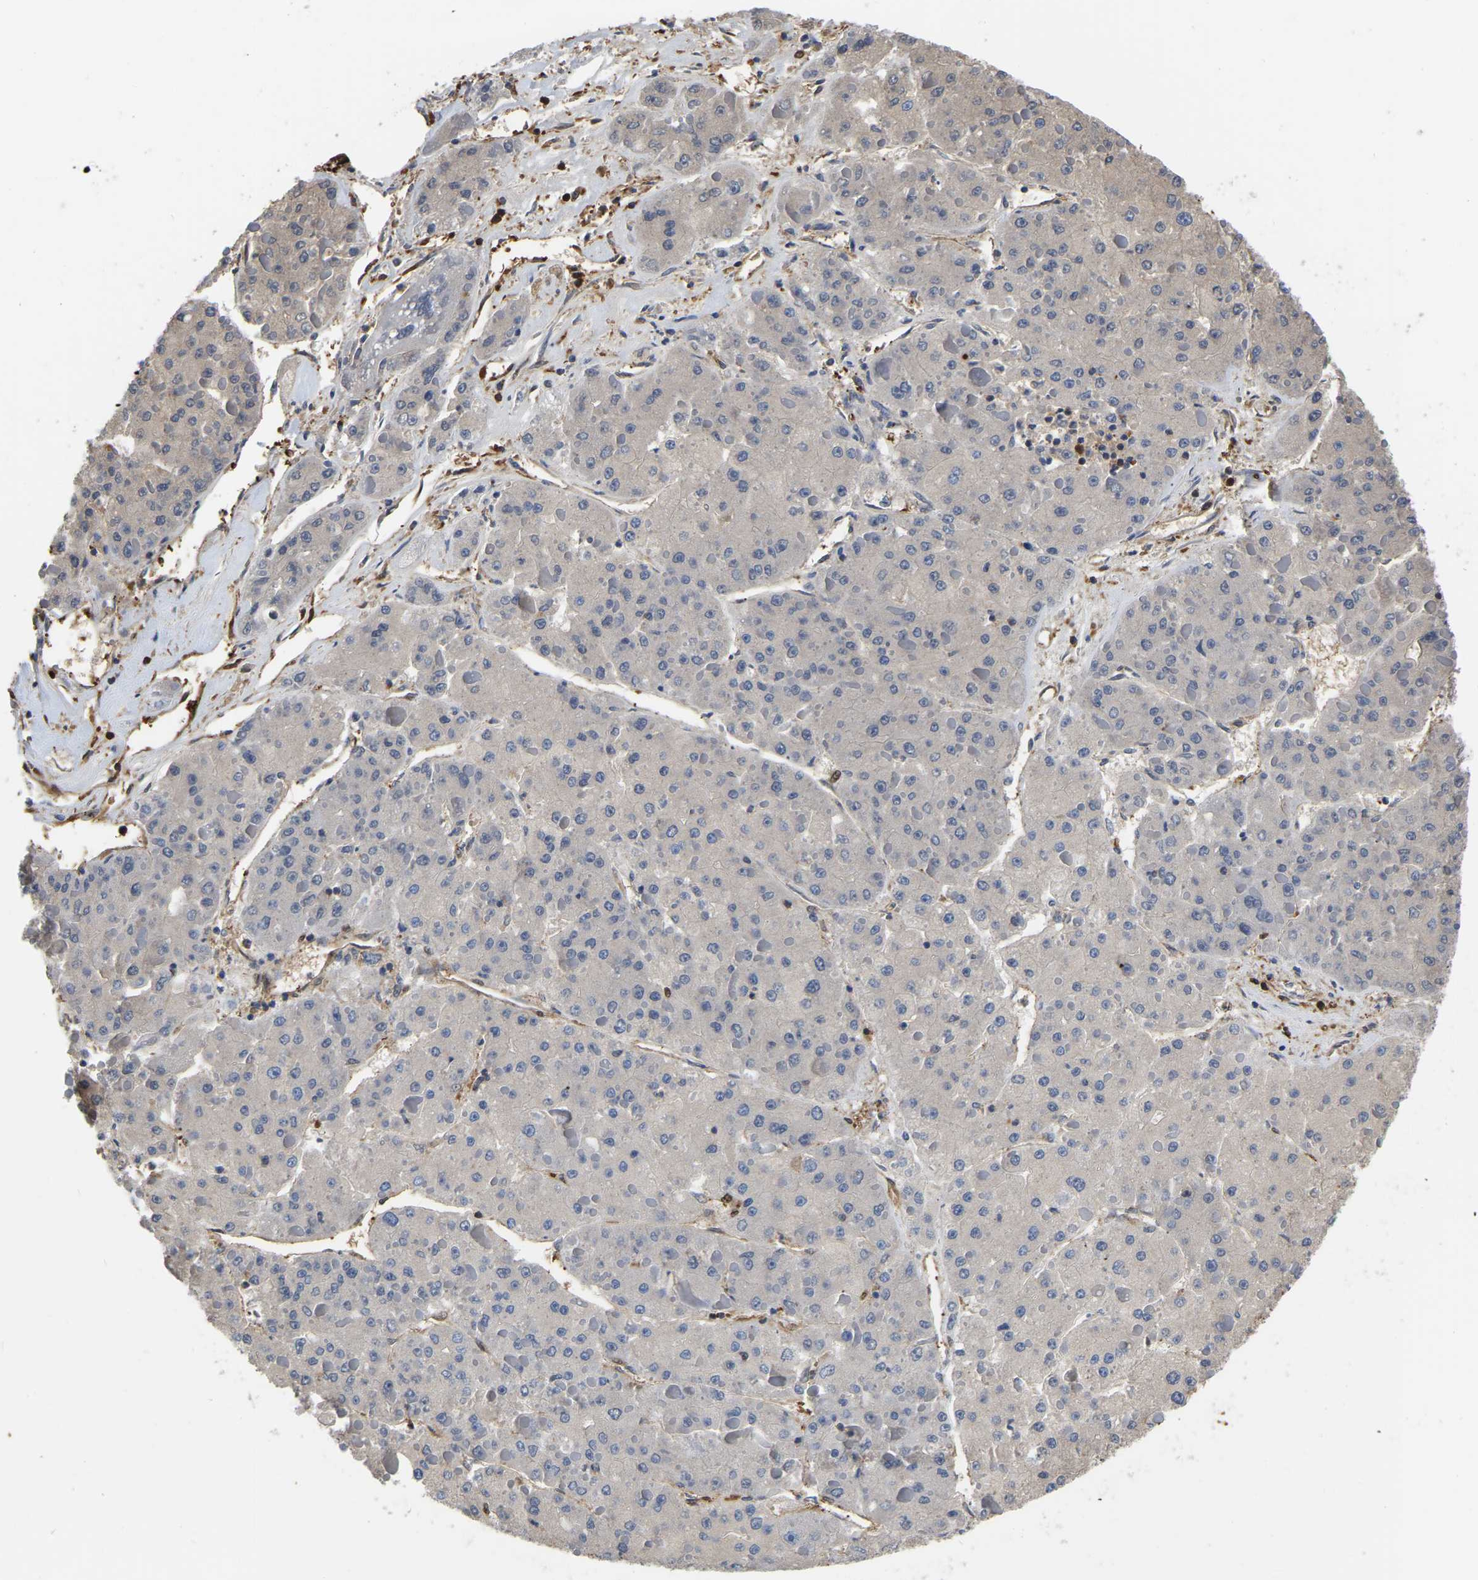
{"staining": {"intensity": "negative", "quantity": "none", "location": "none"}, "tissue": "liver cancer", "cell_type": "Tumor cells", "image_type": "cancer", "snomed": [{"axis": "morphology", "description": "Carcinoma, Hepatocellular, NOS"}, {"axis": "topography", "description": "Liver"}], "caption": "Immunohistochemical staining of human liver cancer reveals no significant positivity in tumor cells.", "gene": "LDHB", "patient": {"sex": "female", "age": 73}}